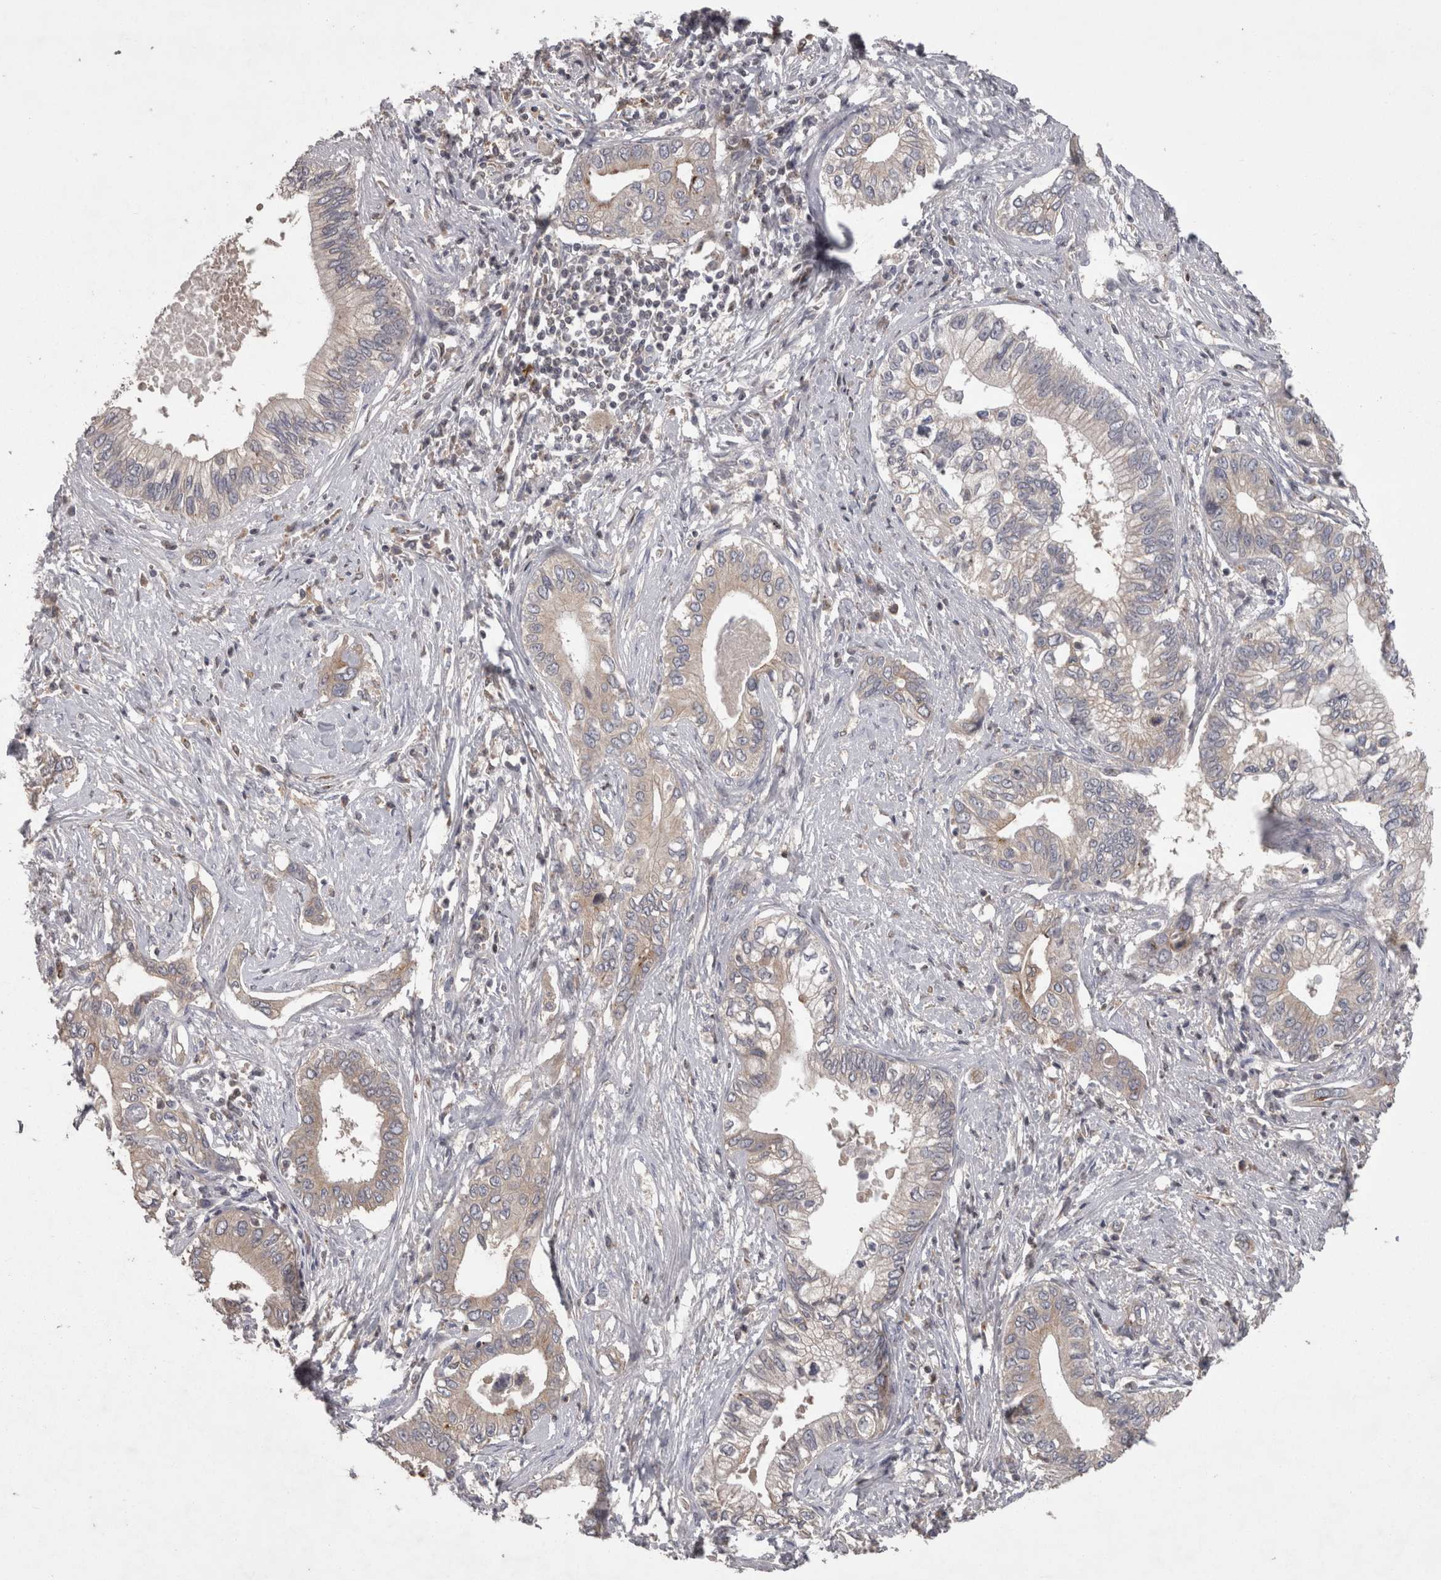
{"staining": {"intensity": "weak", "quantity": "<25%", "location": "cytoplasmic/membranous"}, "tissue": "pancreatic cancer", "cell_type": "Tumor cells", "image_type": "cancer", "snomed": [{"axis": "morphology", "description": "Normal tissue, NOS"}, {"axis": "morphology", "description": "Adenocarcinoma, NOS"}, {"axis": "topography", "description": "Pancreas"}, {"axis": "topography", "description": "Peripheral nerve tissue"}], "caption": "A photomicrograph of adenocarcinoma (pancreatic) stained for a protein shows no brown staining in tumor cells. (DAB IHC with hematoxylin counter stain).", "gene": "PCM1", "patient": {"sex": "male", "age": 59}}